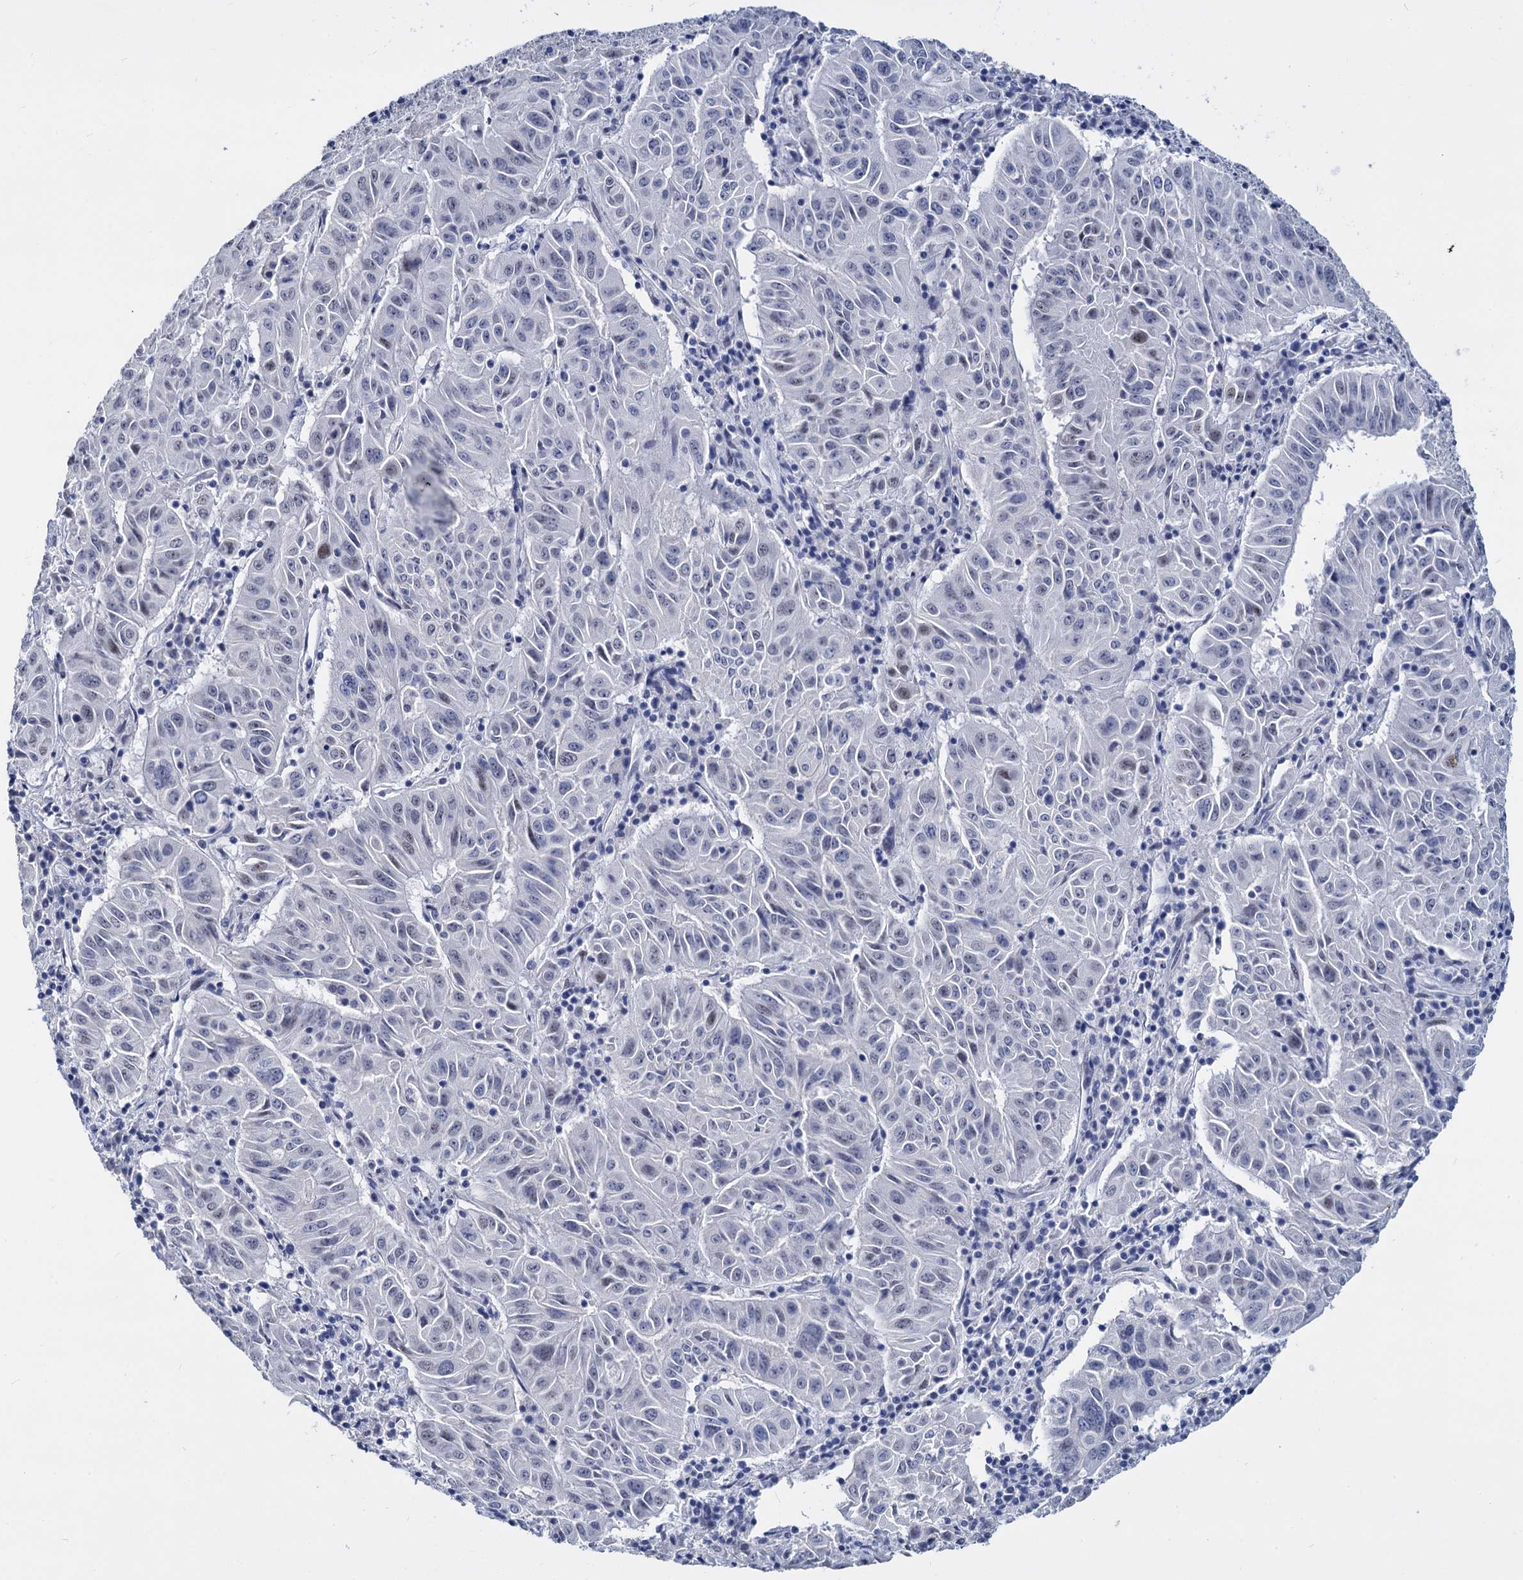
{"staining": {"intensity": "negative", "quantity": "none", "location": "none"}, "tissue": "pancreatic cancer", "cell_type": "Tumor cells", "image_type": "cancer", "snomed": [{"axis": "morphology", "description": "Adenocarcinoma, NOS"}, {"axis": "topography", "description": "Pancreas"}], "caption": "The immunohistochemistry image has no significant positivity in tumor cells of pancreatic cancer (adenocarcinoma) tissue.", "gene": "MAGEA4", "patient": {"sex": "male", "age": 63}}